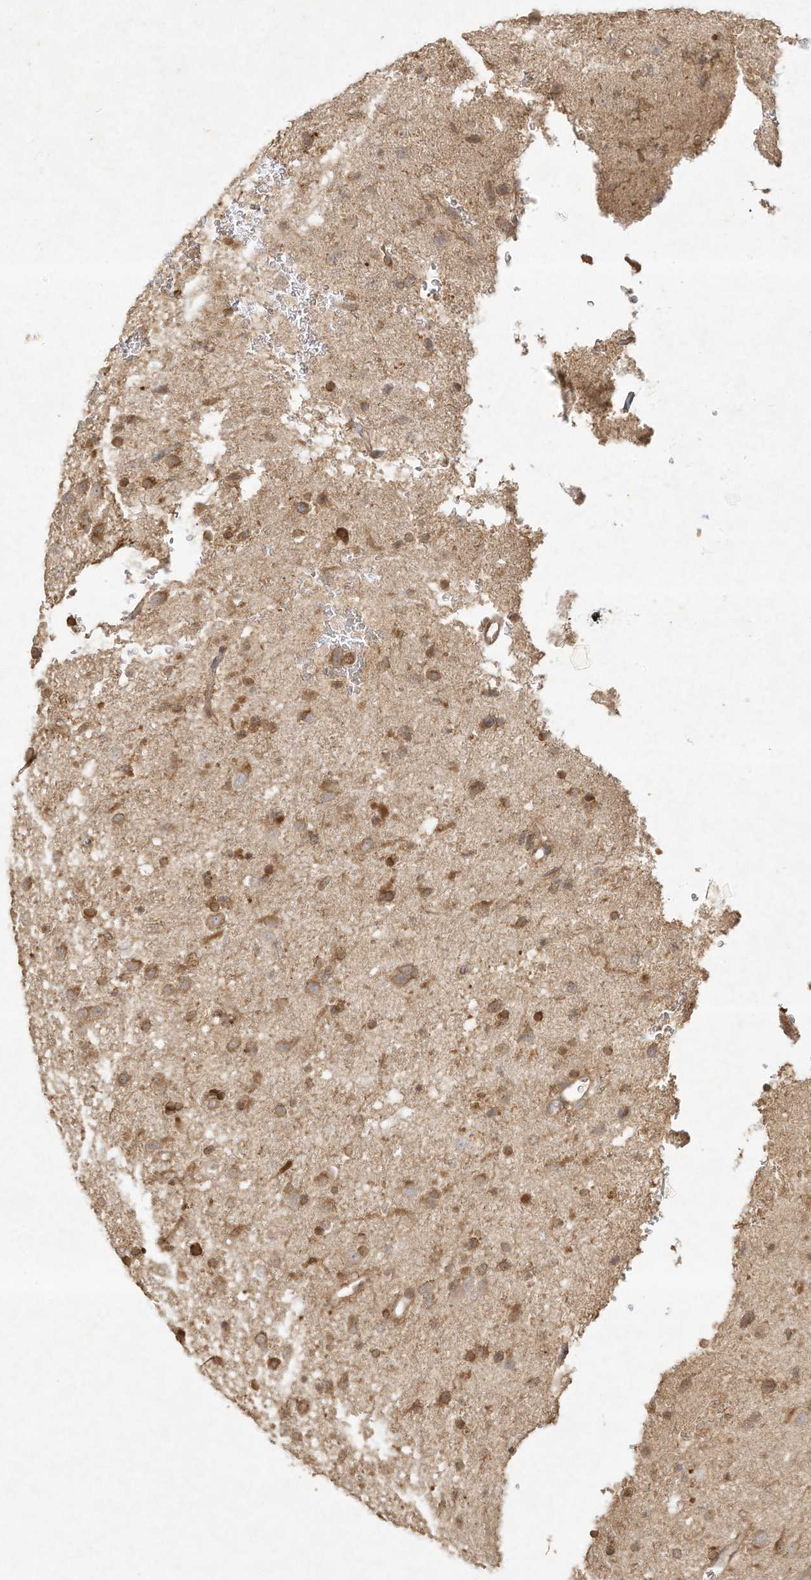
{"staining": {"intensity": "moderate", "quantity": ">75%", "location": "cytoplasmic/membranous"}, "tissue": "glioma", "cell_type": "Tumor cells", "image_type": "cancer", "snomed": [{"axis": "morphology", "description": "Glioma, malignant, Low grade"}, {"axis": "topography", "description": "Brain"}], "caption": "IHC of human glioma displays medium levels of moderate cytoplasmic/membranous positivity in approximately >75% of tumor cells. Using DAB (brown) and hematoxylin (blue) stains, captured at high magnification using brightfield microscopy.", "gene": "DYNC1I2", "patient": {"sex": "male", "age": 77}}